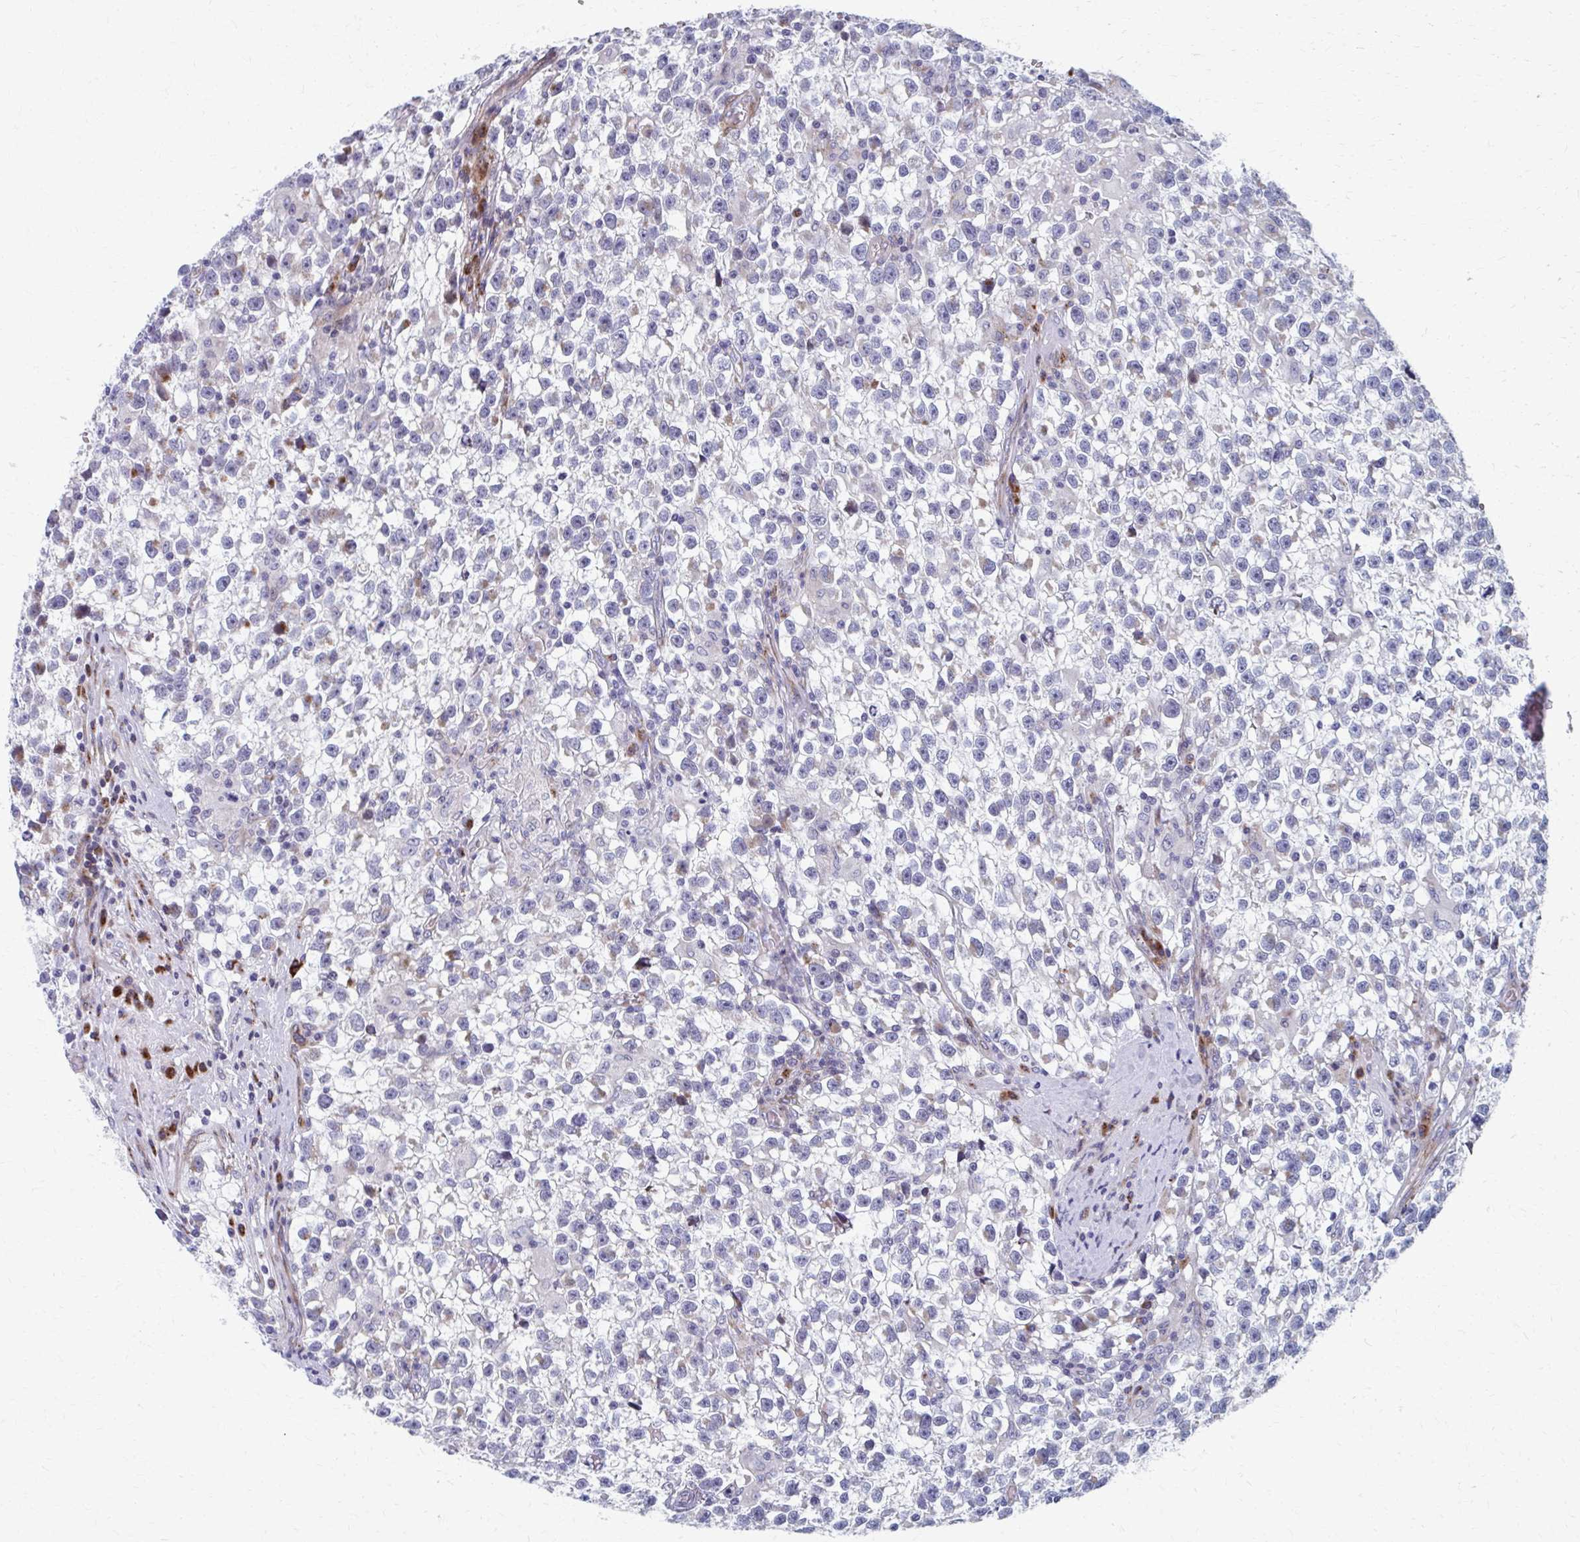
{"staining": {"intensity": "negative", "quantity": "none", "location": "none"}, "tissue": "testis cancer", "cell_type": "Tumor cells", "image_type": "cancer", "snomed": [{"axis": "morphology", "description": "Seminoma, NOS"}, {"axis": "topography", "description": "Testis"}], "caption": "An immunohistochemistry histopathology image of seminoma (testis) is shown. There is no staining in tumor cells of seminoma (testis).", "gene": "OLFM2", "patient": {"sex": "male", "age": 31}}